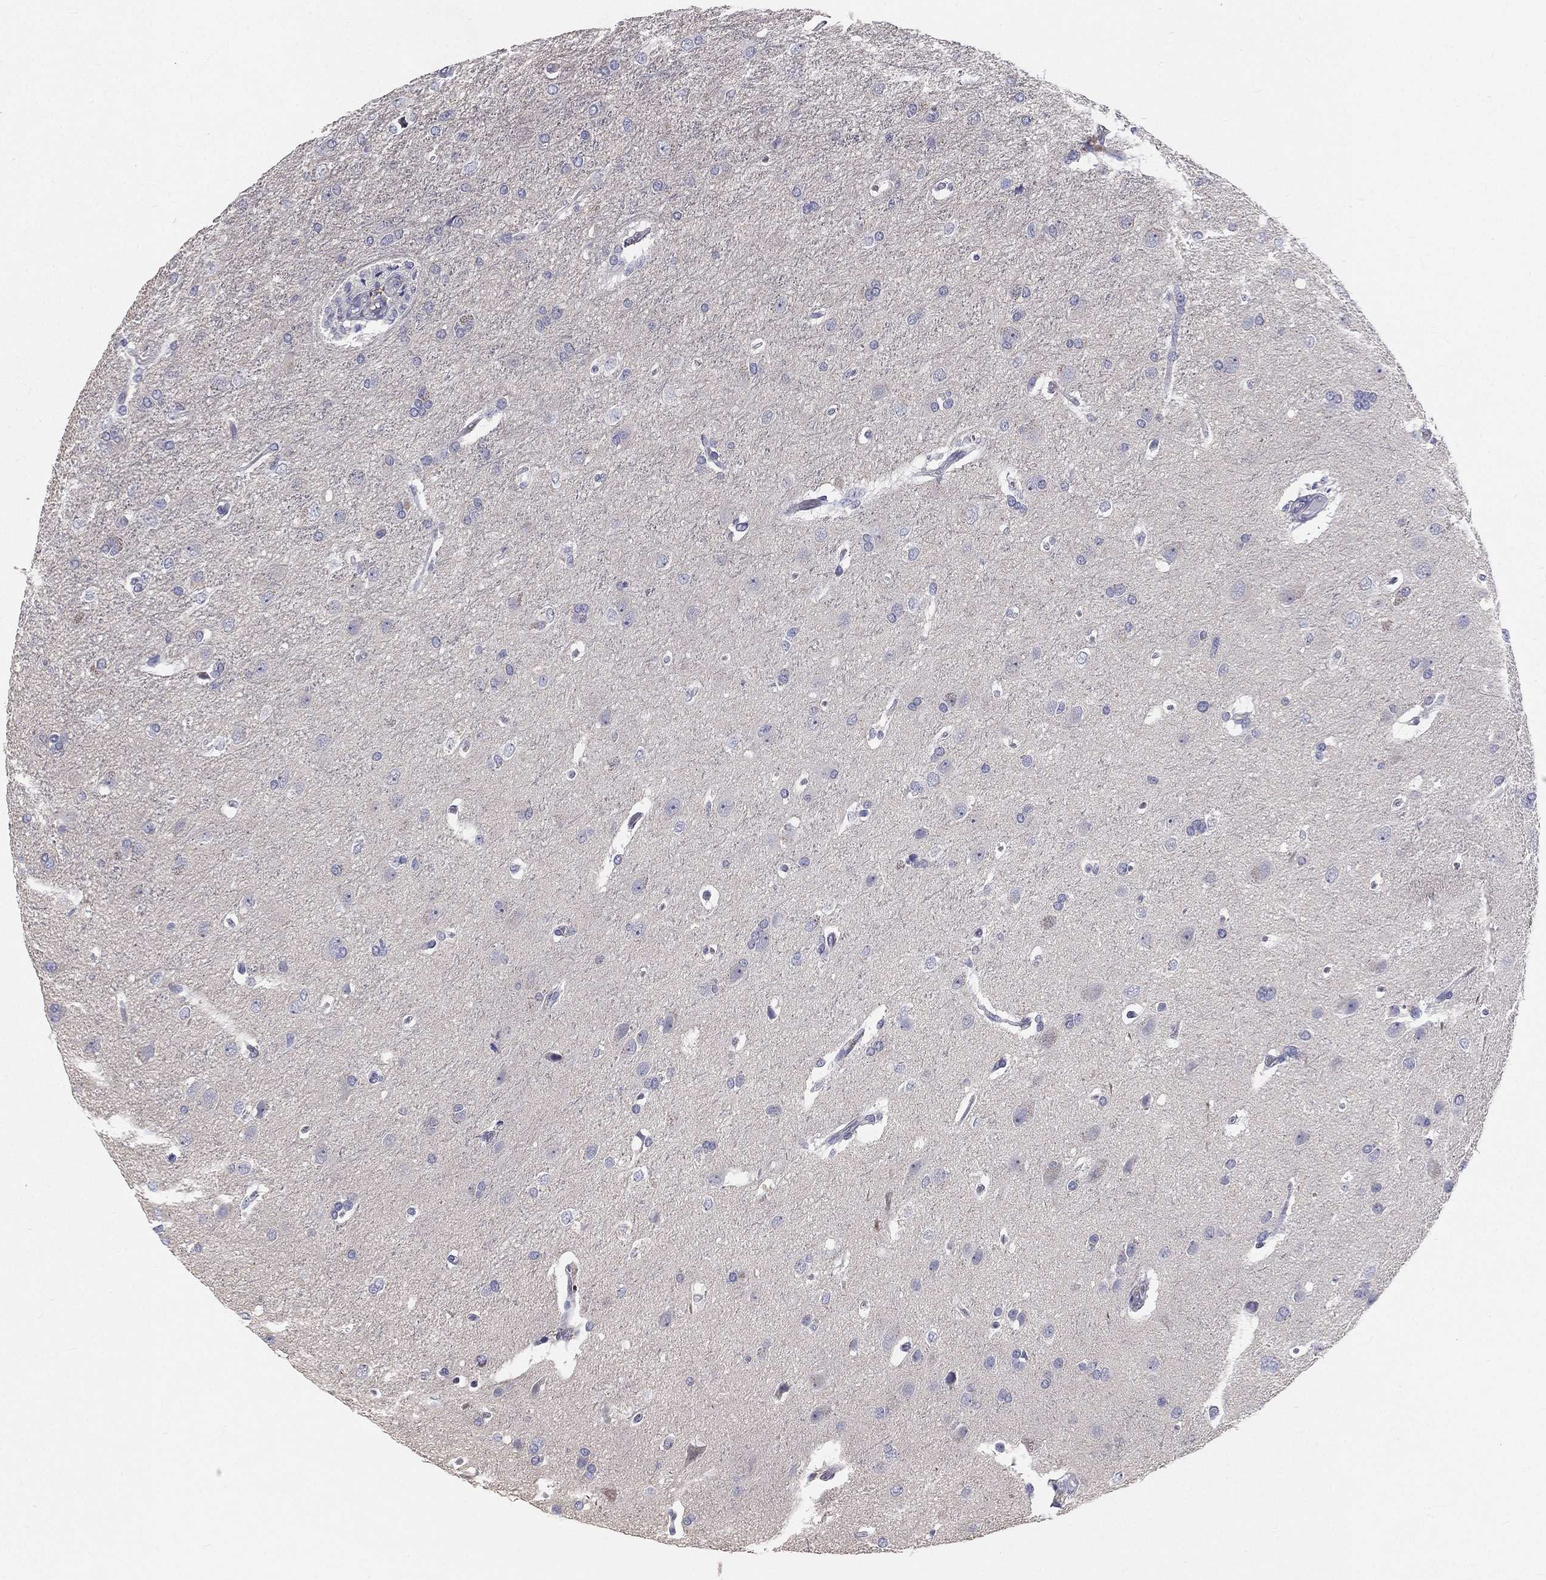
{"staining": {"intensity": "negative", "quantity": "none", "location": "none"}, "tissue": "glioma", "cell_type": "Tumor cells", "image_type": "cancer", "snomed": [{"axis": "morphology", "description": "Glioma, malignant, High grade"}, {"axis": "topography", "description": "Brain"}], "caption": "Glioma was stained to show a protein in brown. There is no significant positivity in tumor cells.", "gene": "MUC13", "patient": {"sex": "male", "age": 68}}